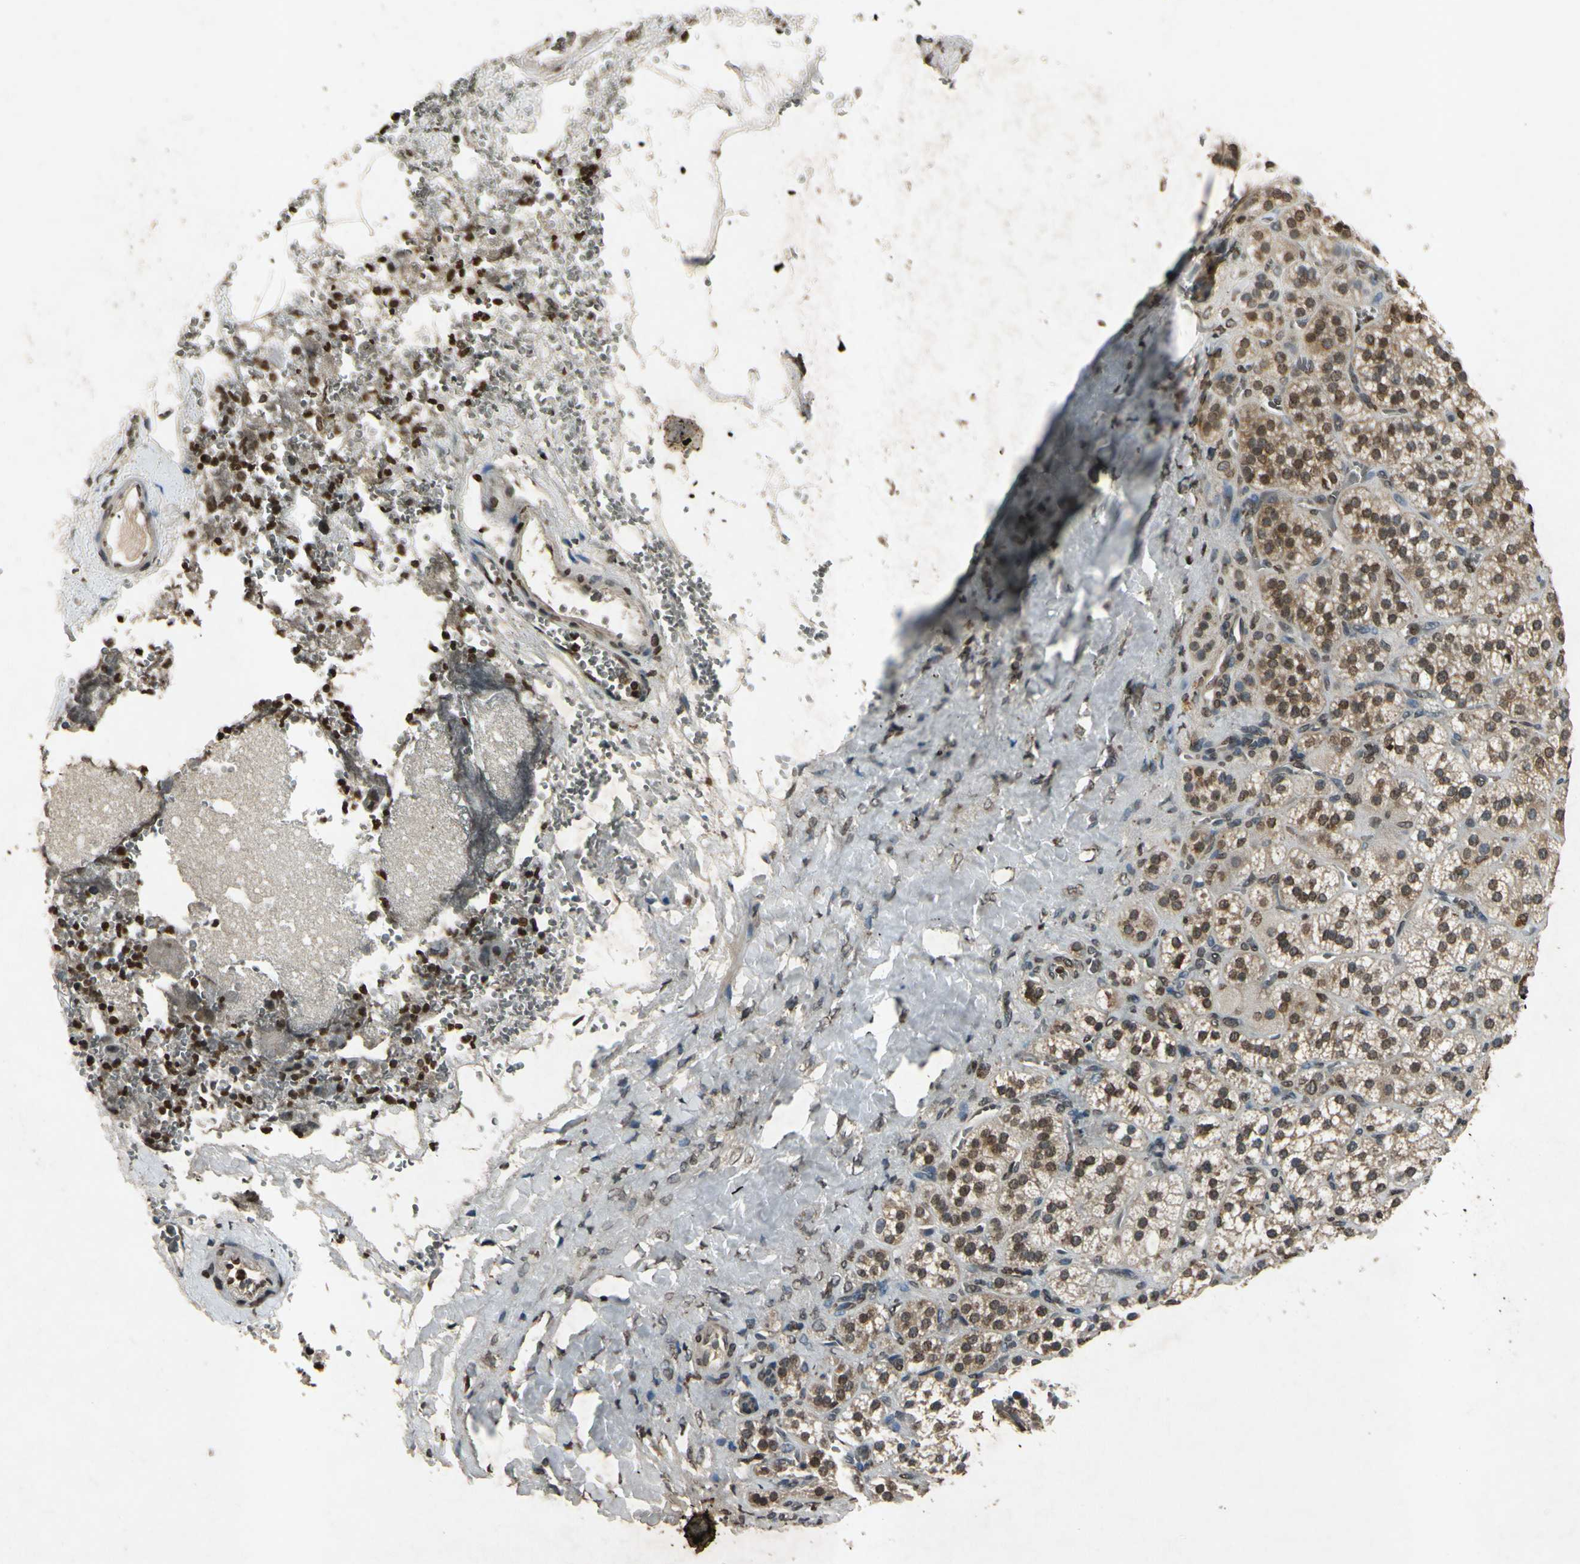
{"staining": {"intensity": "moderate", "quantity": ">75%", "location": "nuclear"}, "tissue": "adrenal gland", "cell_type": "Glandular cells", "image_type": "normal", "snomed": [{"axis": "morphology", "description": "Normal tissue, NOS"}, {"axis": "topography", "description": "Adrenal gland"}], "caption": "This is a photomicrograph of immunohistochemistry (IHC) staining of unremarkable adrenal gland, which shows moderate positivity in the nuclear of glandular cells.", "gene": "HOXB3", "patient": {"sex": "female", "age": 71}}